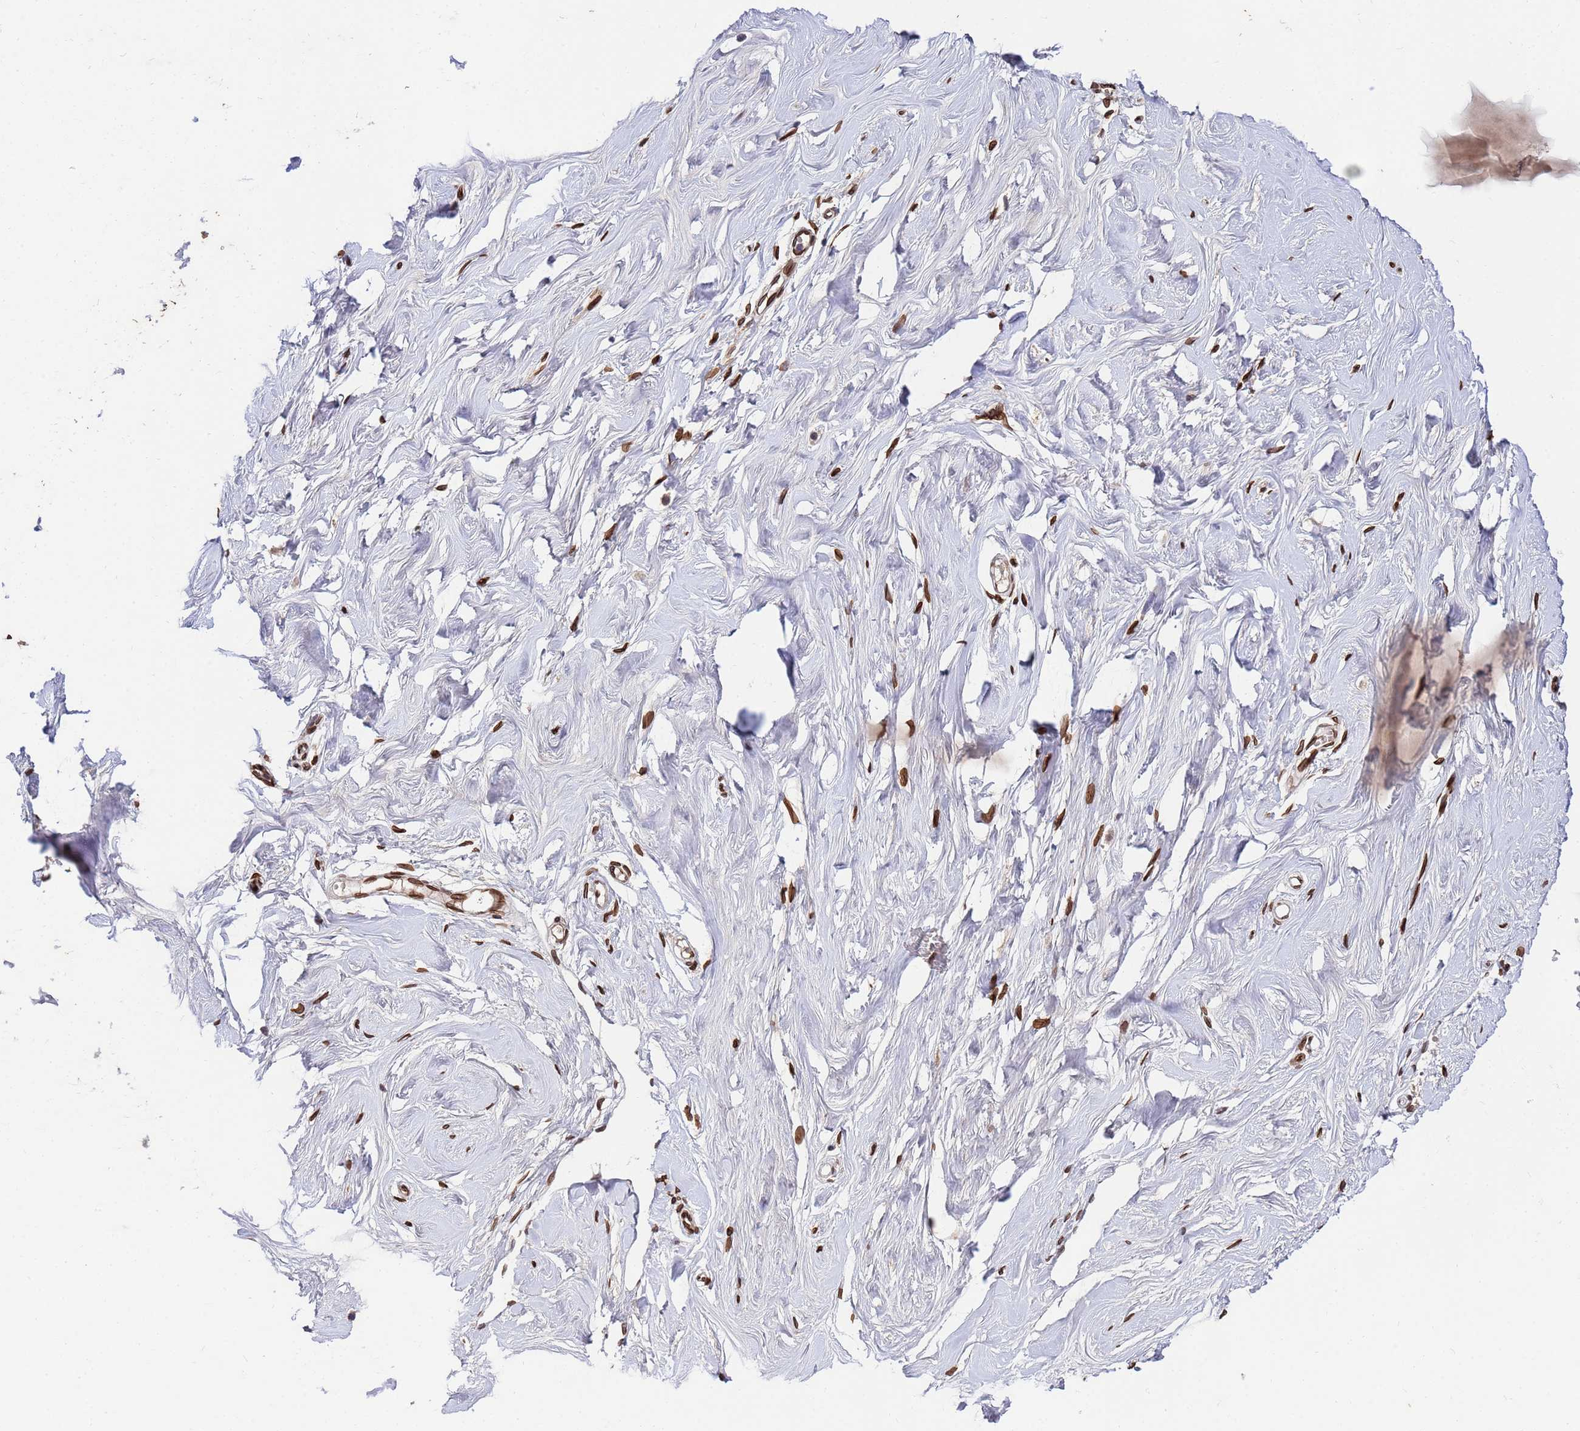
{"staining": {"intensity": "moderate", "quantity": "<25%", "location": "nuclear"}, "tissue": "breast", "cell_type": "Adipocytes", "image_type": "normal", "snomed": [{"axis": "morphology", "description": "Normal tissue, NOS"}, {"axis": "morphology", "description": "Adenoma, NOS"}, {"axis": "topography", "description": "Breast"}], "caption": "An immunohistochemistry (IHC) photomicrograph of unremarkable tissue is shown. Protein staining in brown labels moderate nuclear positivity in breast within adipocytes.", "gene": "GPR135", "patient": {"sex": "female", "age": 23}}